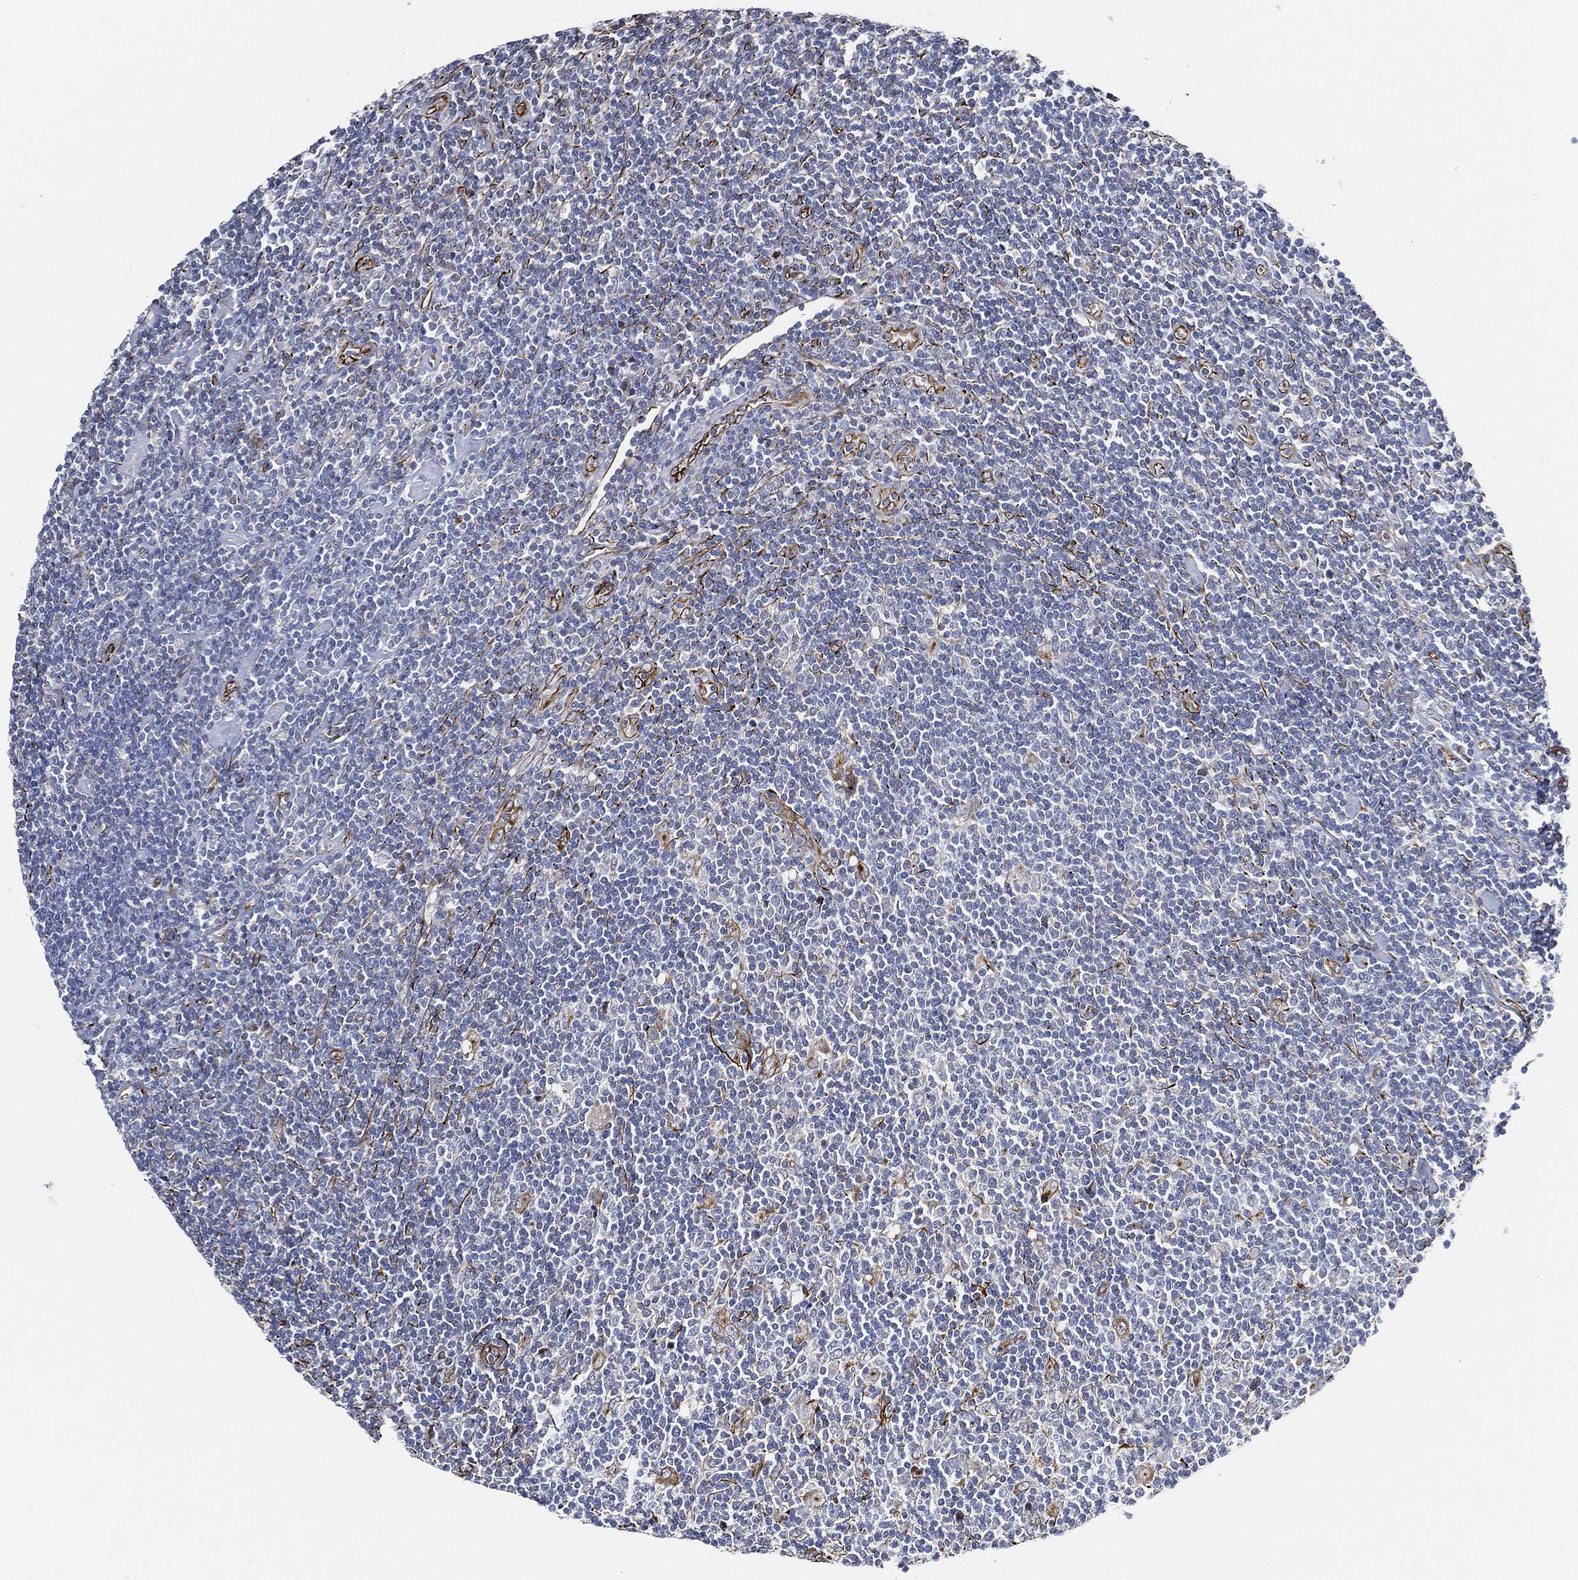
{"staining": {"intensity": "negative", "quantity": "none", "location": "none"}, "tissue": "lymphoma", "cell_type": "Tumor cells", "image_type": "cancer", "snomed": [{"axis": "morphology", "description": "Hodgkin's disease, NOS"}, {"axis": "topography", "description": "Lymph node"}], "caption": "Immunohistochemistry histopathology image of human Hodgkin's disease stained for a protein (brown), which reveals no staining in tumor cells. The staining is performed using DAB (3,3'-diaminobenzidine) brown chromogen with nuclei counter-stained in using hematoxylin.", "gene": "THSD1", "patient": {"sex": "male", "age": 40}}